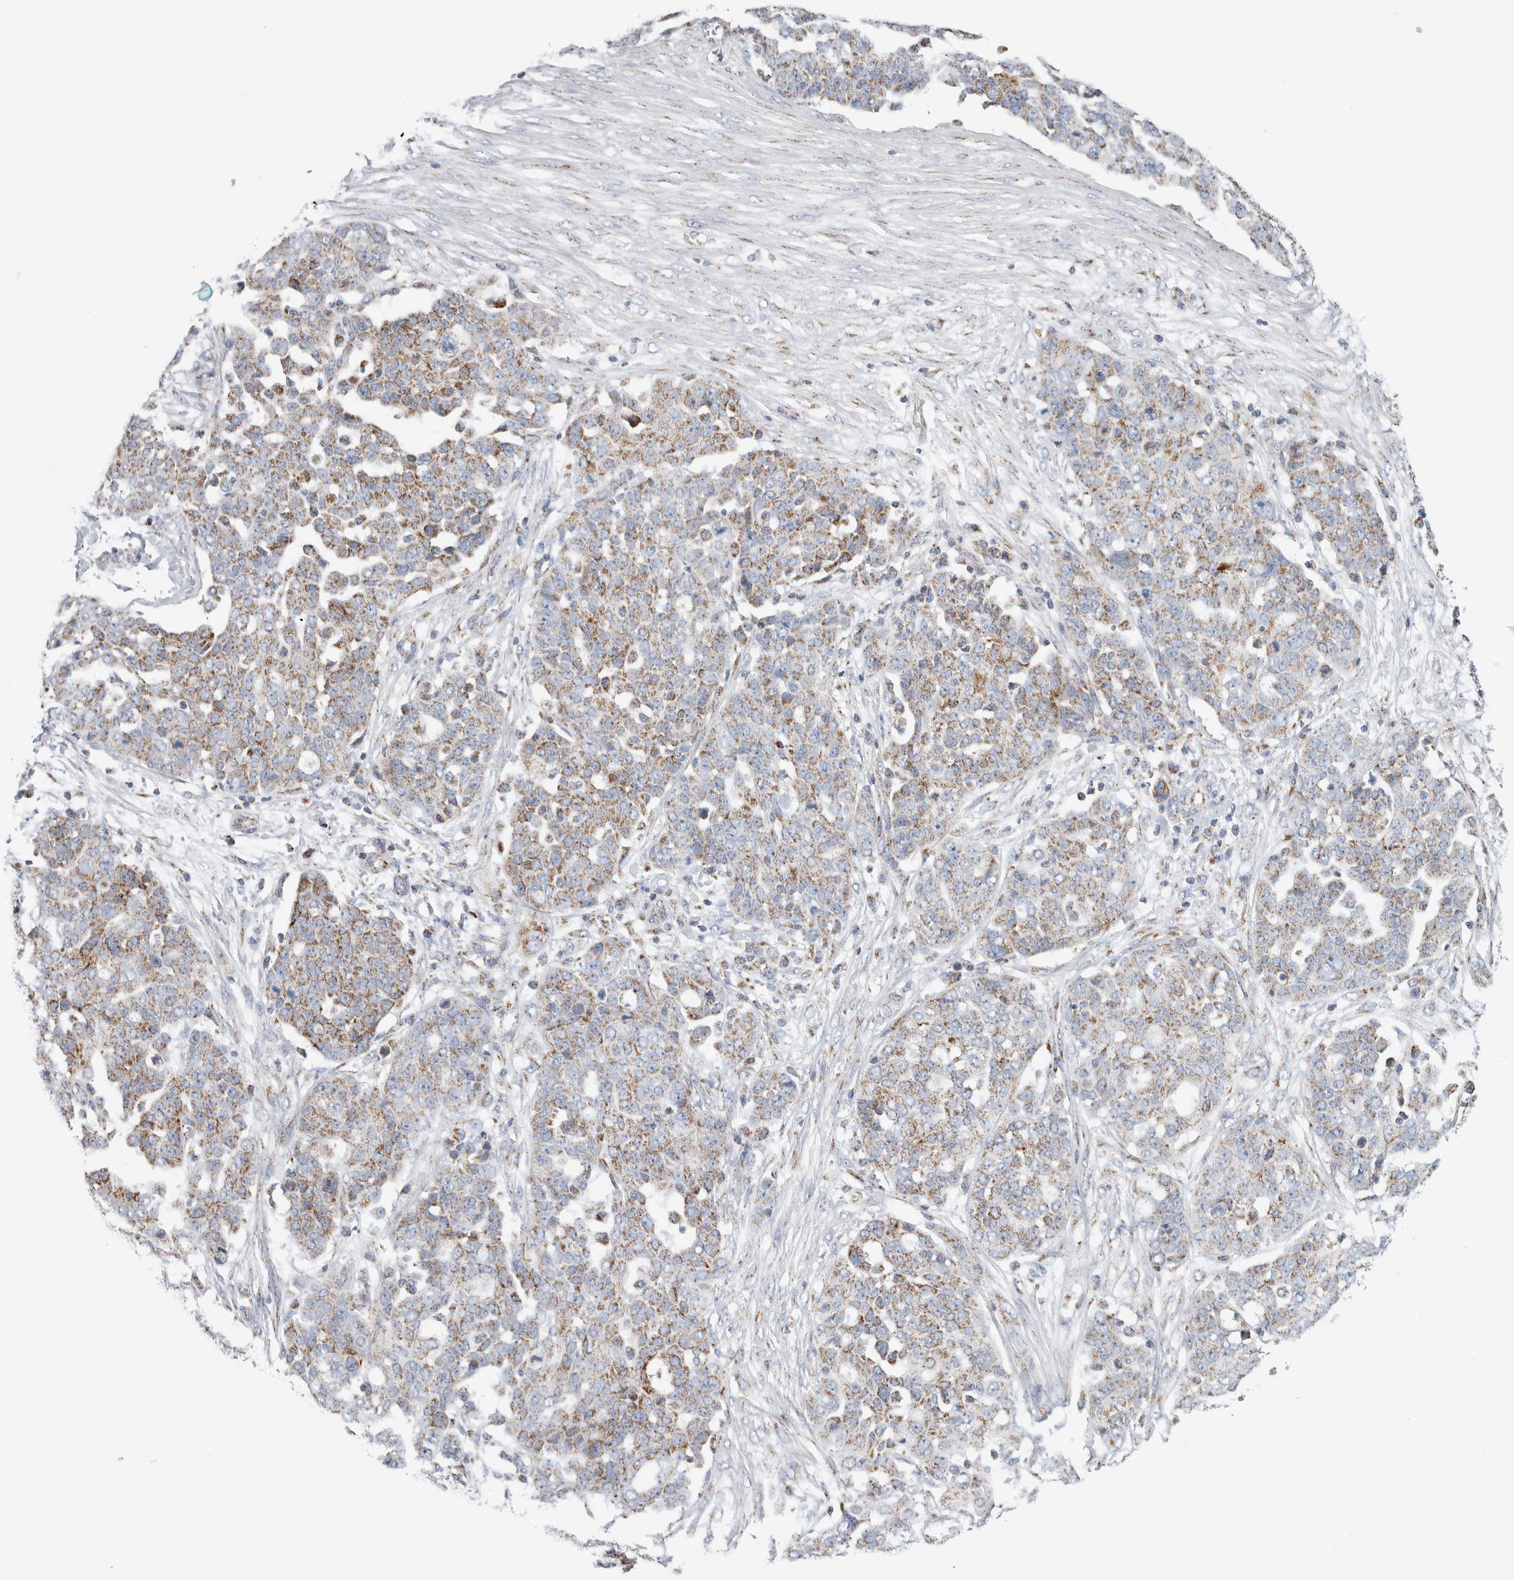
{"staining": {"intensity": "moderate", "quantity": "25%-75%", "location": "cytoplasmic/membranous"}, "tissue": "ovarian cancer", "cell_type": "Tumor cells", "image_type": "cancer", "snomed": [{"axis": "morphology", "description": "Cystadenocarcinoma, serous, NOS"}, {"axis": "topography", "description": "Soft tissue"}, {"axis": "topography", "description": "Ovary"}], "caption": "An IHC image of tumor tissue is shown. Protein staining in brown labels moderate cytoplasmic/membranous positivity in ovarian cancer within tumor cells. (DAB (3,3'-diaminobenzidine) IHC with brightfield microscopy, high magnification).", "gene": "ETFA", "patient": {"sex": "female", "age": 57}}